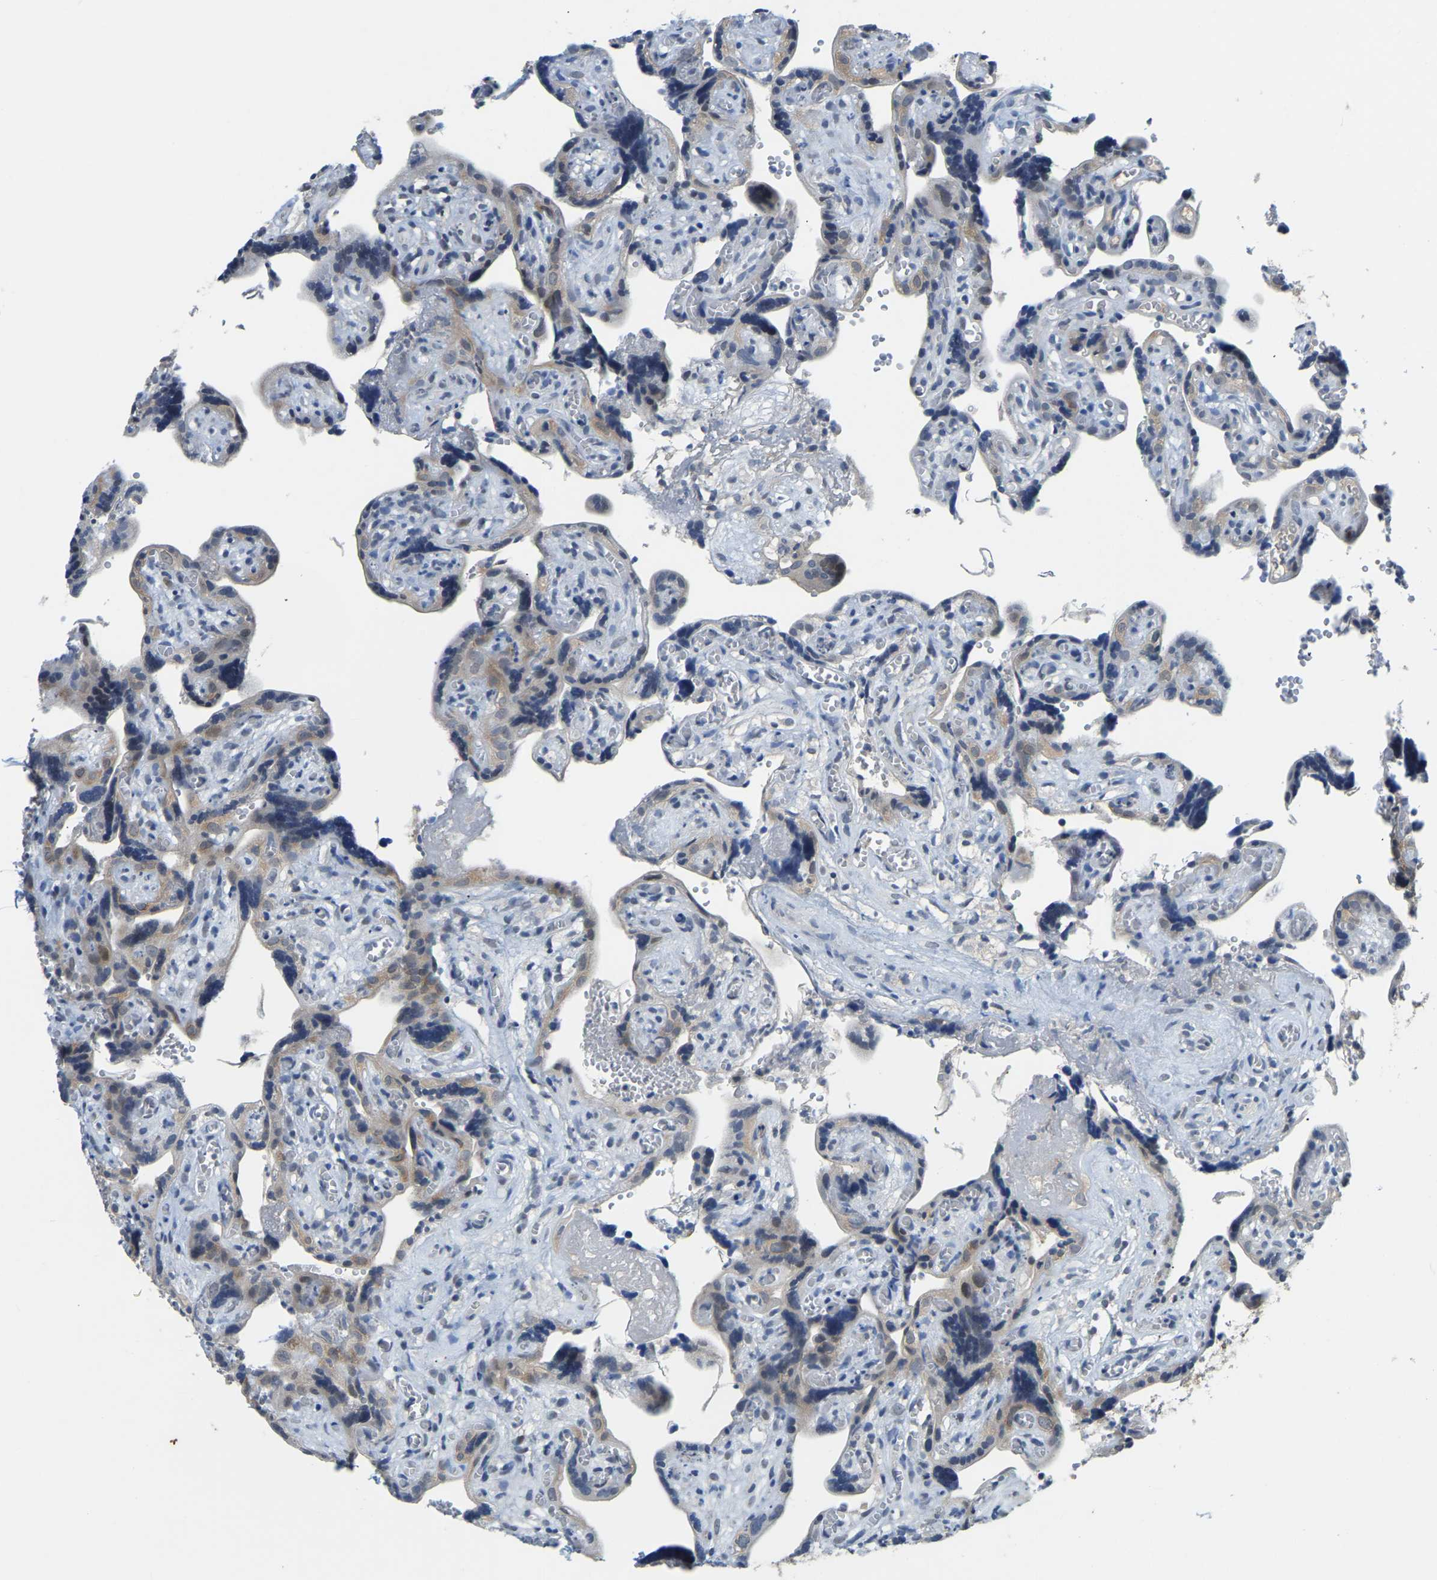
{"staining": {"intensity": "moderate", "quantity": ">75%", "location": "cytoplasmic/membranous"}, "tissue": "placenta", "cell_type": "Decidual cells", "image_type": "normal", "snomed": [{"axis": "morphology", "description": "Normal tissue, NOS"}, {"axis": "topography", "description": "Placenta"}], "caption": "A micrograph of human placenta stained for a protein exhibits moderate cytoplasmic/membranous brown staining in decidual cells.", "gene": "AHNAK", "patient": {"sex": "female", "age": 30}}